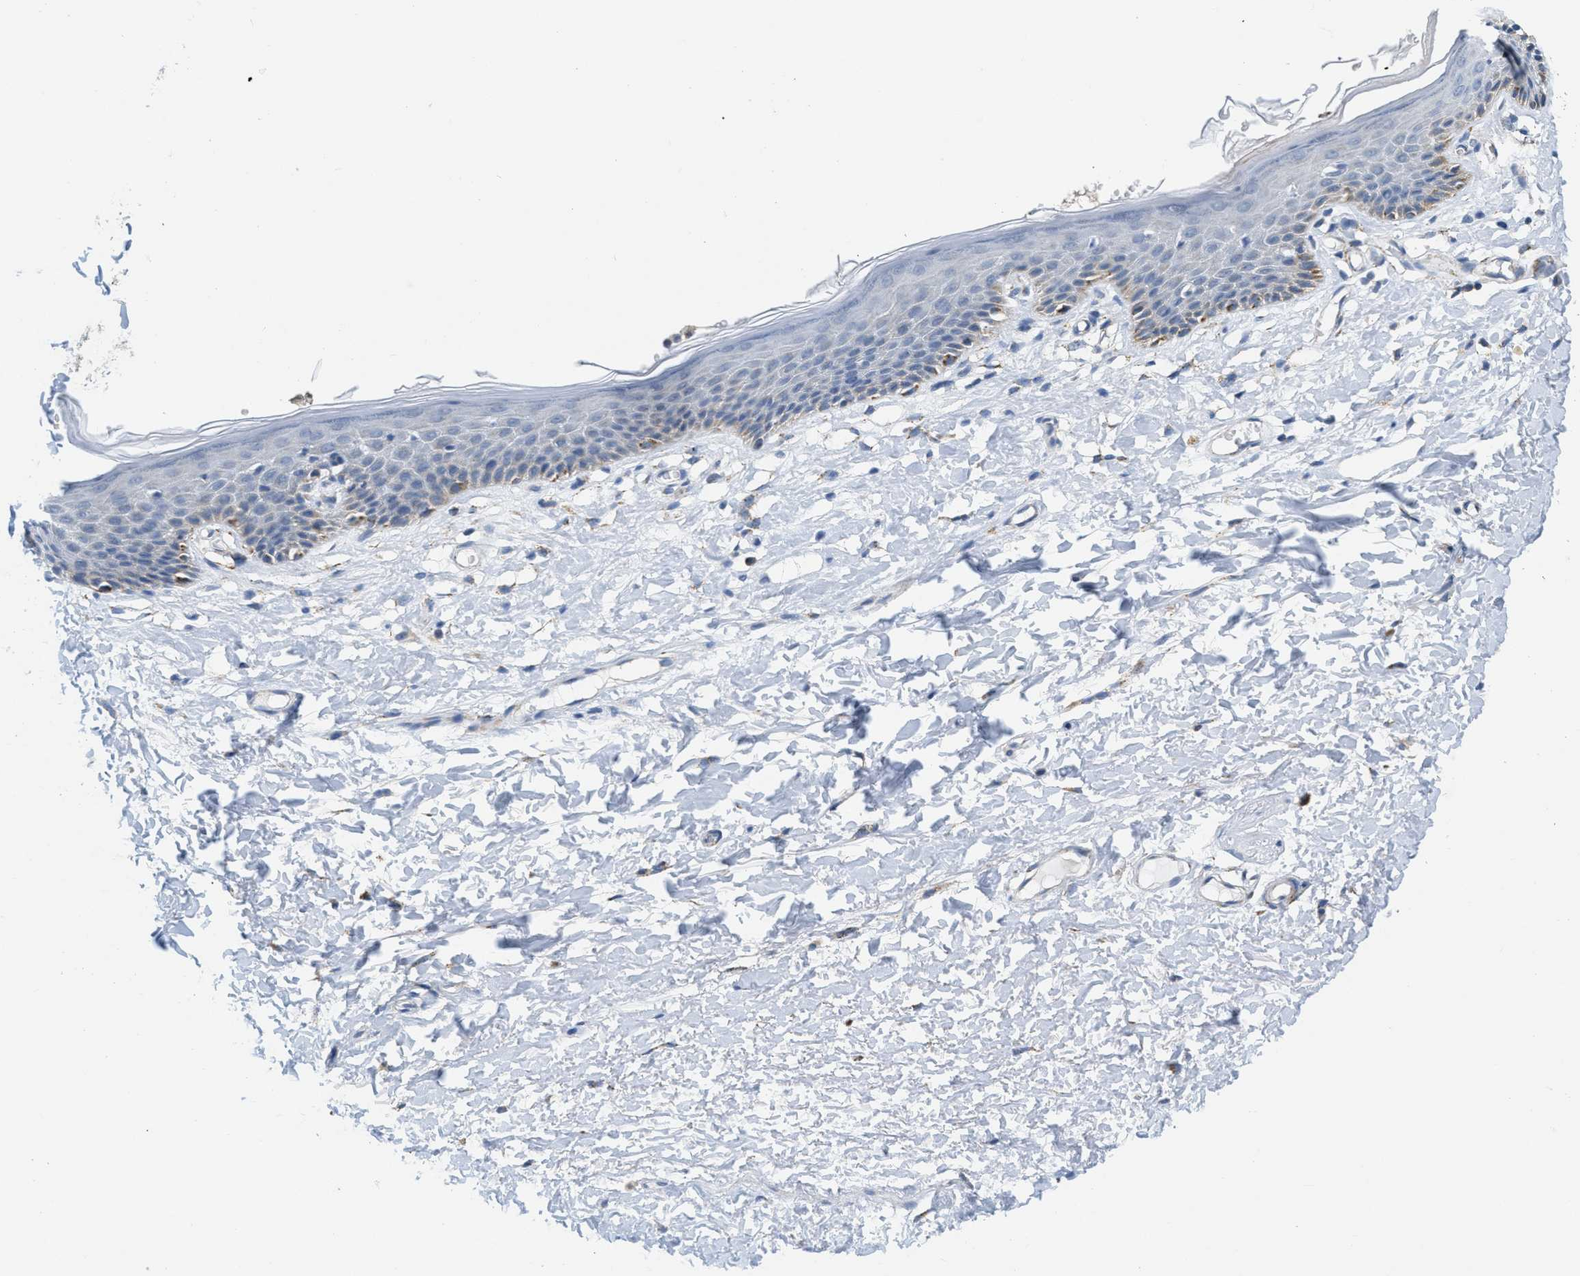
{"staining": {"intensity": "weak", "quantity": "<25%", "location": "cytoplasmic/membranous"}, "tissue": "skin", "cell_type": "Epidermal cells", "image_type": "normal", "snomed": [{"axis": "morphology", "description": "Normal tissue, NOS"}, {"axis": "topography", "description": "Vulva"}], "caption": "DAB immunohistochemical staining of normal skin demonstrates no significant positivity in epidermal cells. The staining was performed using DAB (3,3'-diaminobenzidine) to visualize the protein expression in brown, while the nuclei were stained in blue with hematoxylin (Magnification: 20x).", "gene": "KCNJ5", "patient": {"sex": "female", "age": 54}}